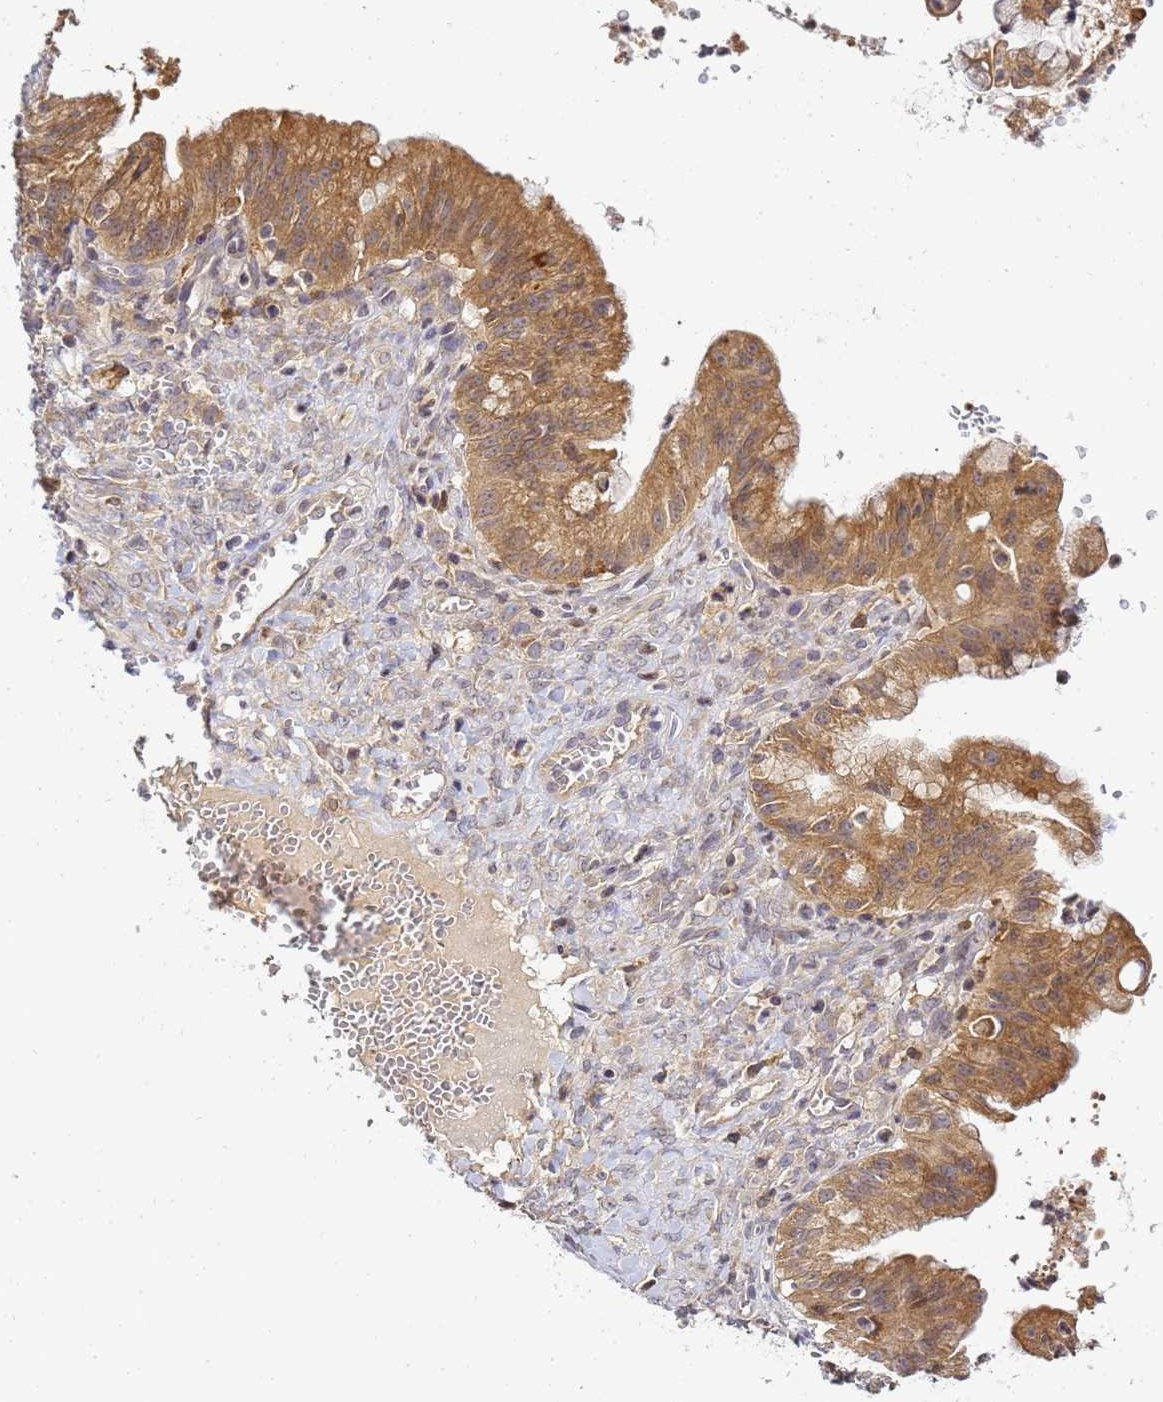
{"staining": {"intensity": "moderate", "quantity": ">75%", "location": "cytoplasmic/membranous"}, "tissue": "ovarian cancer", "cell_type": "Tumor cells", "image_type": "cancer", "snomed": [{"axis": "morphology", "description": "Cystadenocarcinoma, mucinous, NOS"}, {"axis": "topography", "description": "Ovary"}], "caption": "Immunohistochemical staining of human ovarian cancer (mucinous cystadenocarcinoma) displays medium levels of moderate cytoplasmic/membranous protein staining in about >75% of tumor cells. (DAB (3,3'-diaminobenzidine) = brown stain, brightfield microscopy at high magnification).", "gene": "ADPGK", "patient": {"sex": "female", "age": 70}}